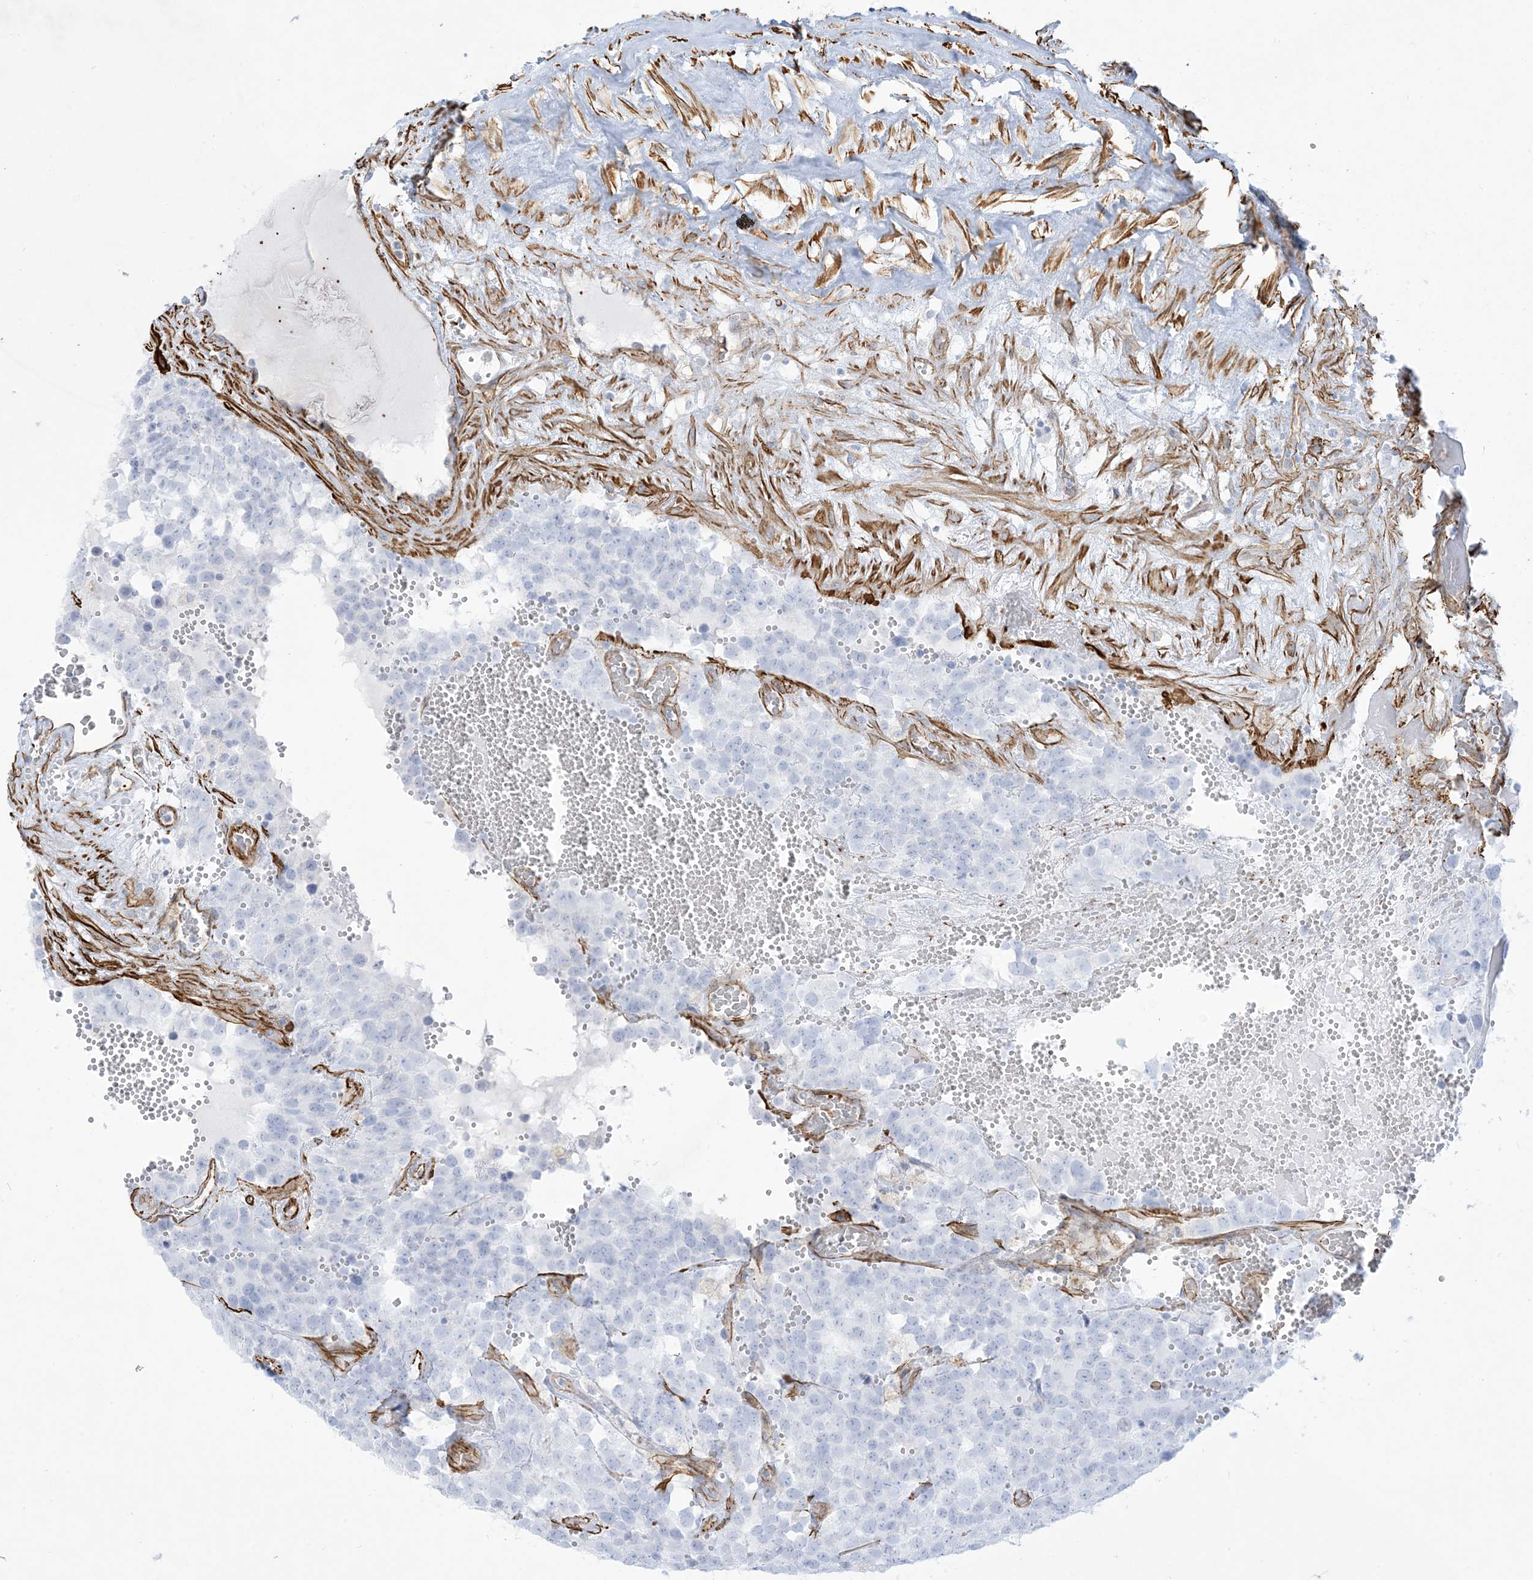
{"staining": {"intensity": "negative", "quantity": "none", "location": "none"}, "tissue": "testis cancer", "cell_type": "Tumor cells", "image_type": "cancer", "snomed": [{"axis": "morphology", "description": "Seminoma, NOS"}, {"axis": "topography", "description": "Testis"}], "caption": "A photomicrograph of human testis seminoma is negative for staining in tumor cells.", "gene": "B3GNT7", "patient": {"sex": "male", "age": 71}}